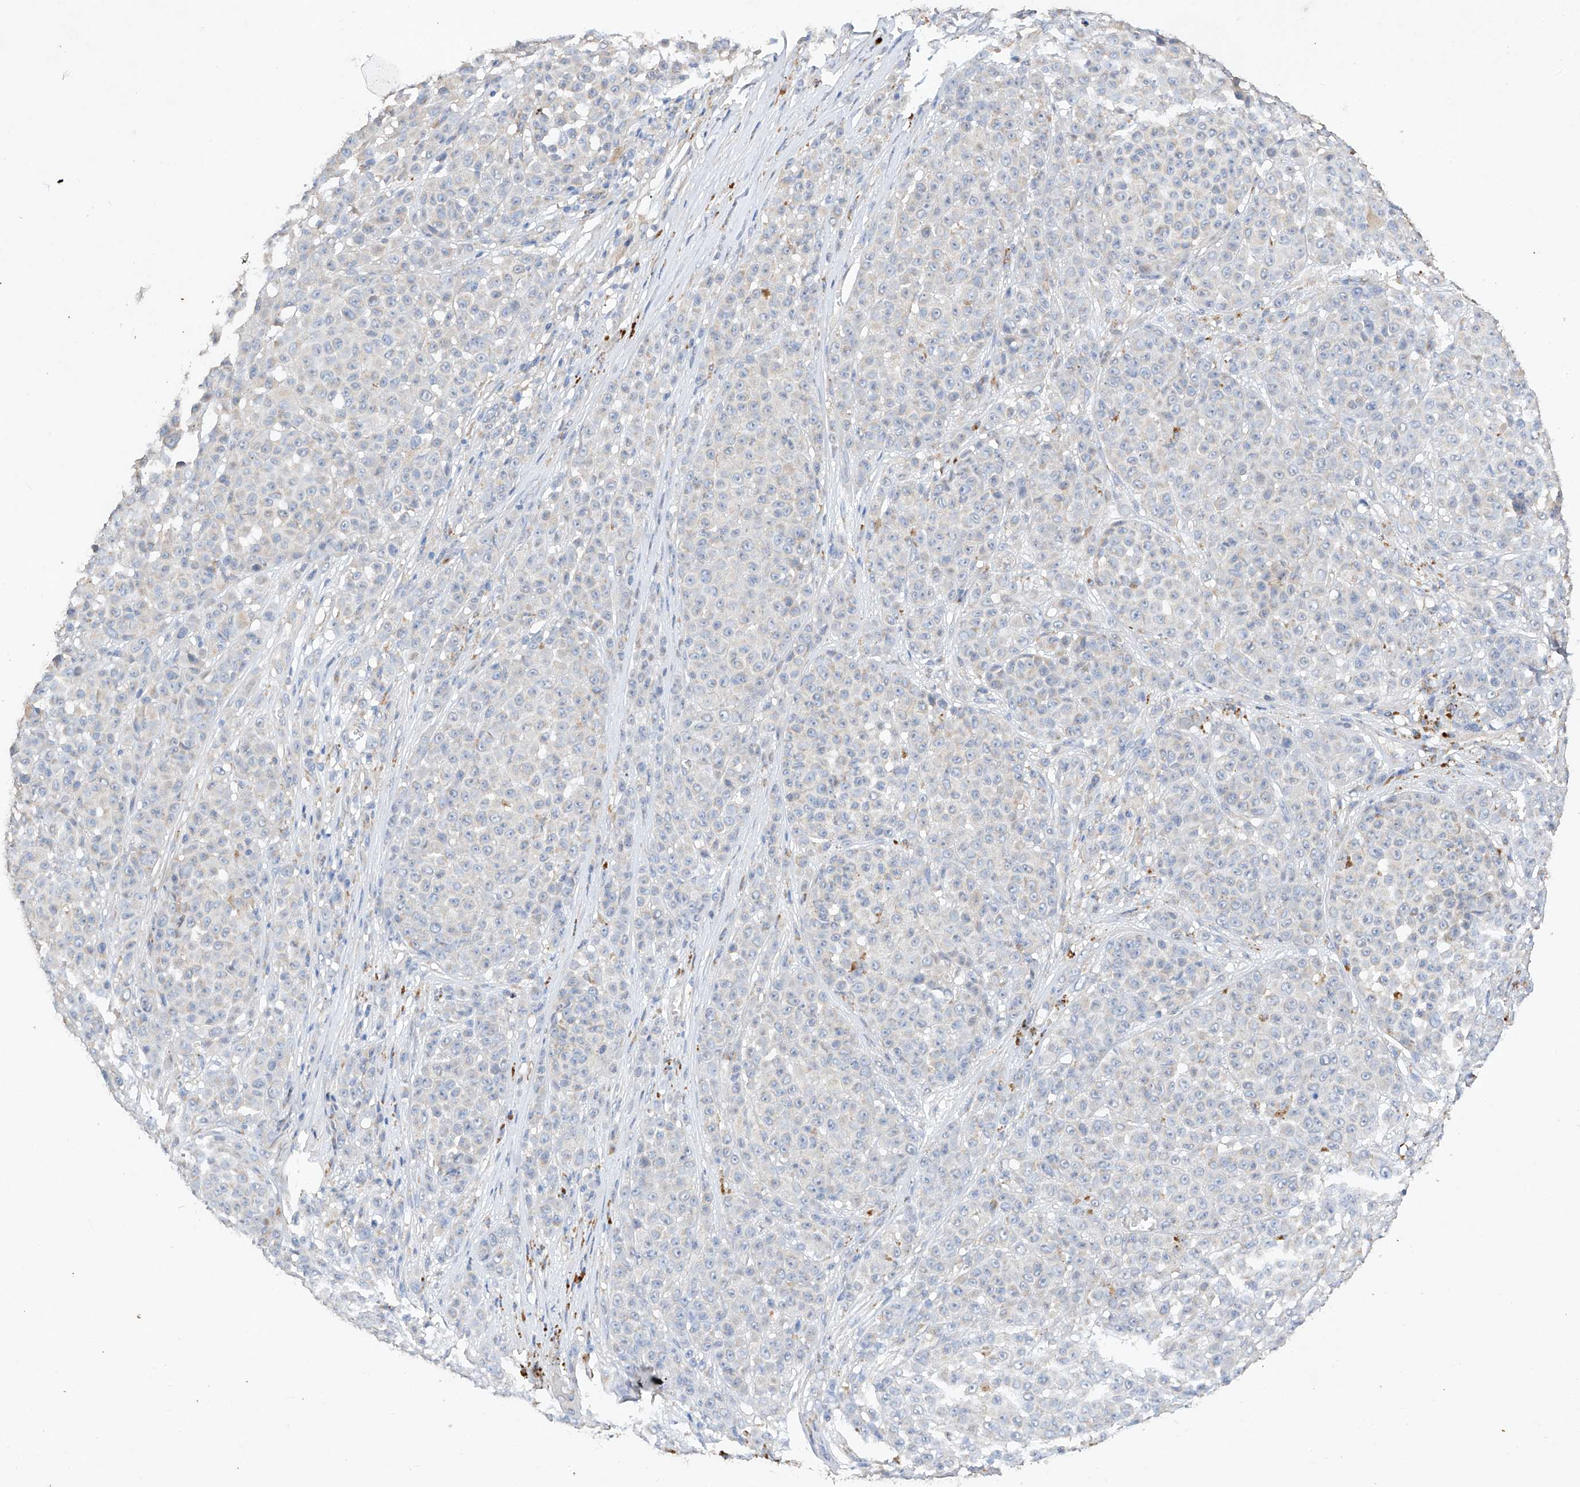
{"staining": {"intensity": "negative", "quantity": "none", "location": "none"}, "tissue": "melanoma", "cell_type": "Tumor cells", "image_type": "cancer", "snomed": [{"axis": "morphology", "description": "Malignant melanoma, NOS"}, {"axis": "topography", "description": "Skin"}], "caption": "This is an immunohistochemistry (IHC) micrograph of human melanoma. There is no staining in tumor cells.", "gene": "AMD1", "patient": {"sex": "female", "age": 94}}